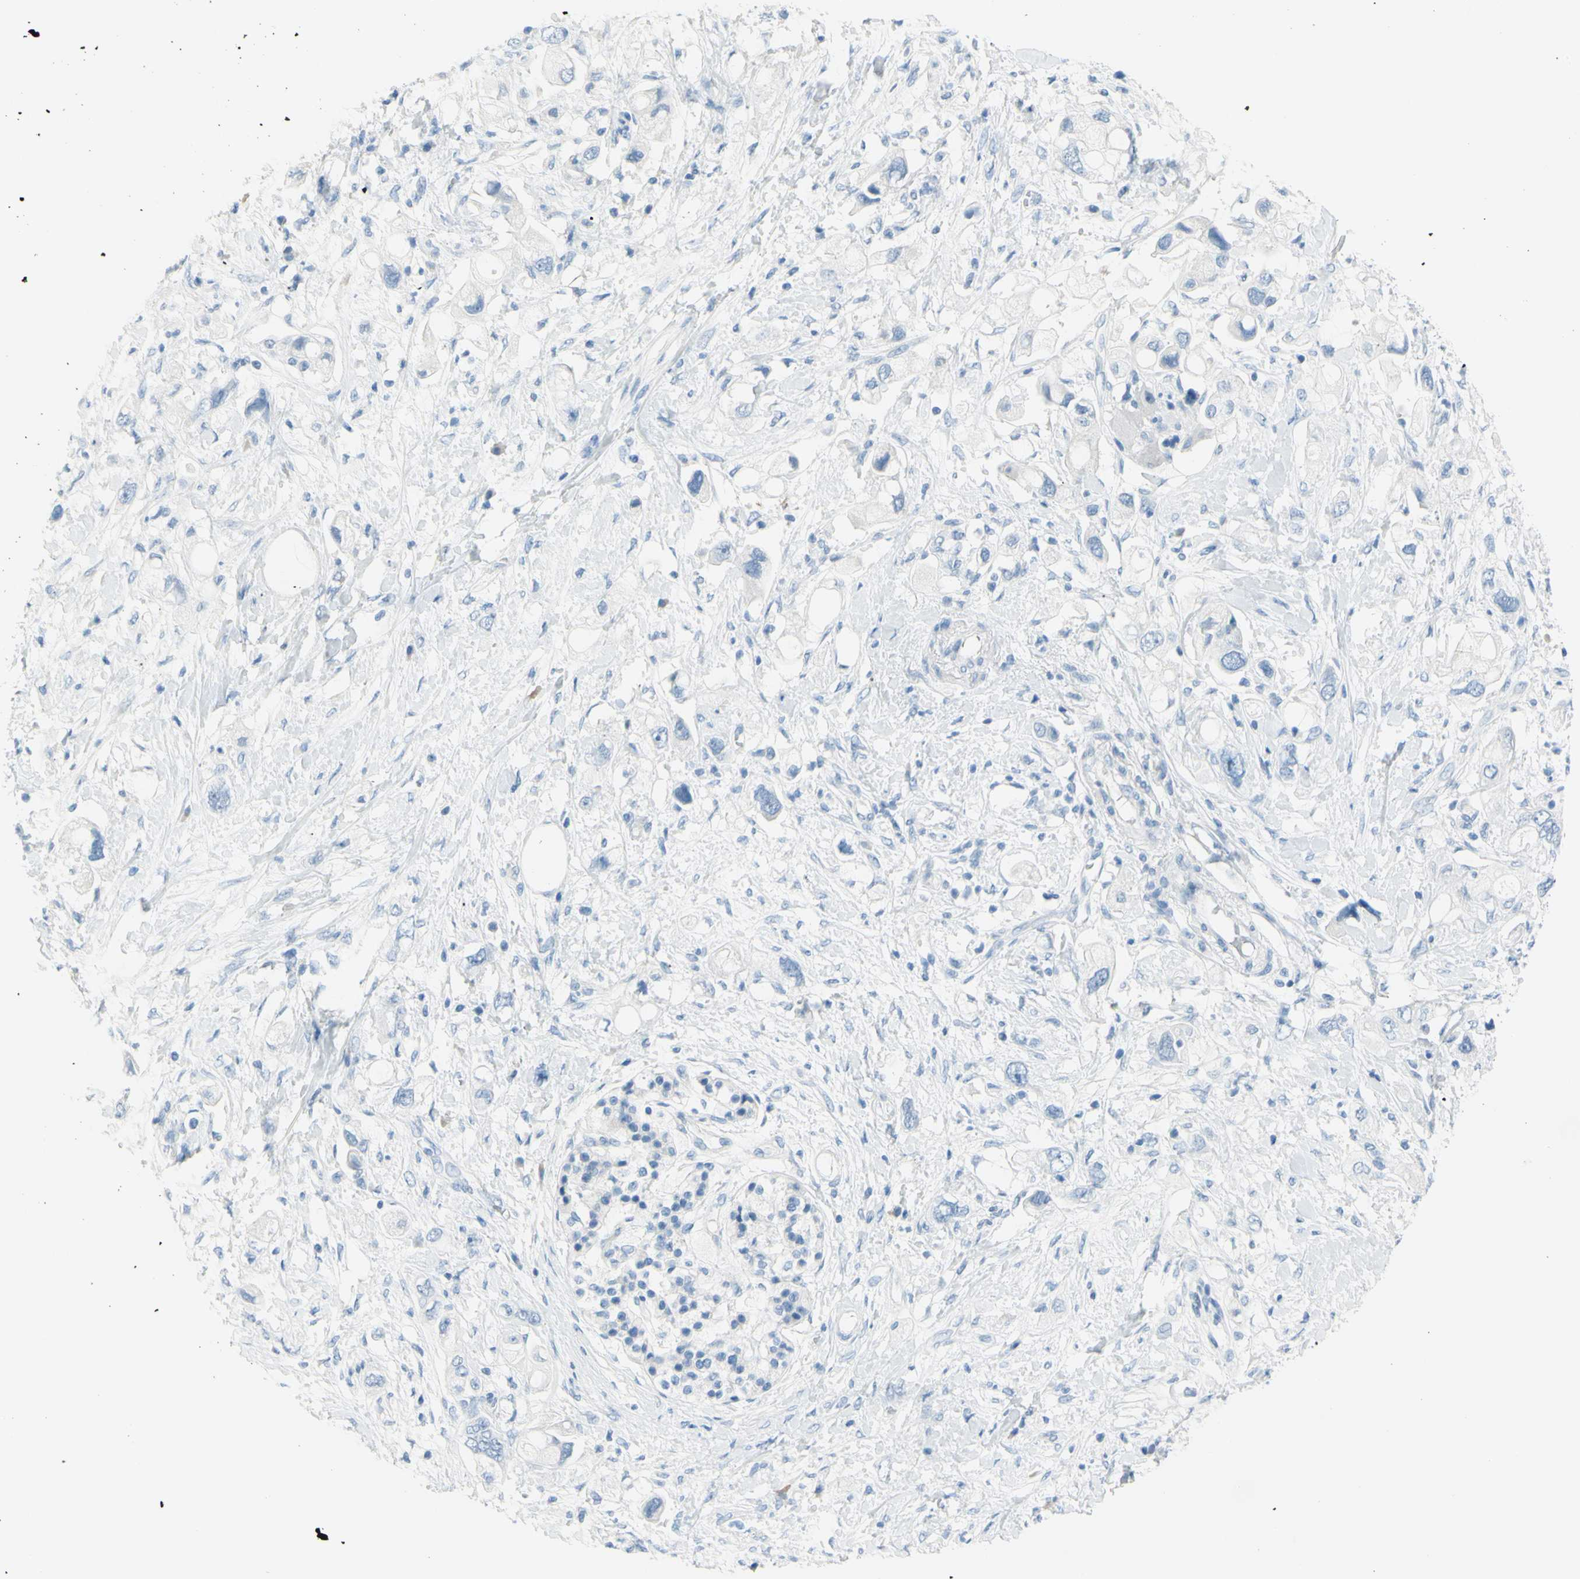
{"staining": {"intensity": "negative", "quantity": "none", "location": "none"}, "tissue": "pancreatic cancer", "cell_type": "Tumor cells", "image_type": "cancer", "snomed": [{"axis": "morphology", "description": "Adenocarcinoma, NOS"}, {"axis": "topography", "description": "Pancreas"}], "caption": "The image demonstrates no staining of tumor cells in adenocarcinoma (pancreatic).", "gene": "DCT", "patient": {"sex": "female", "age": 56}}